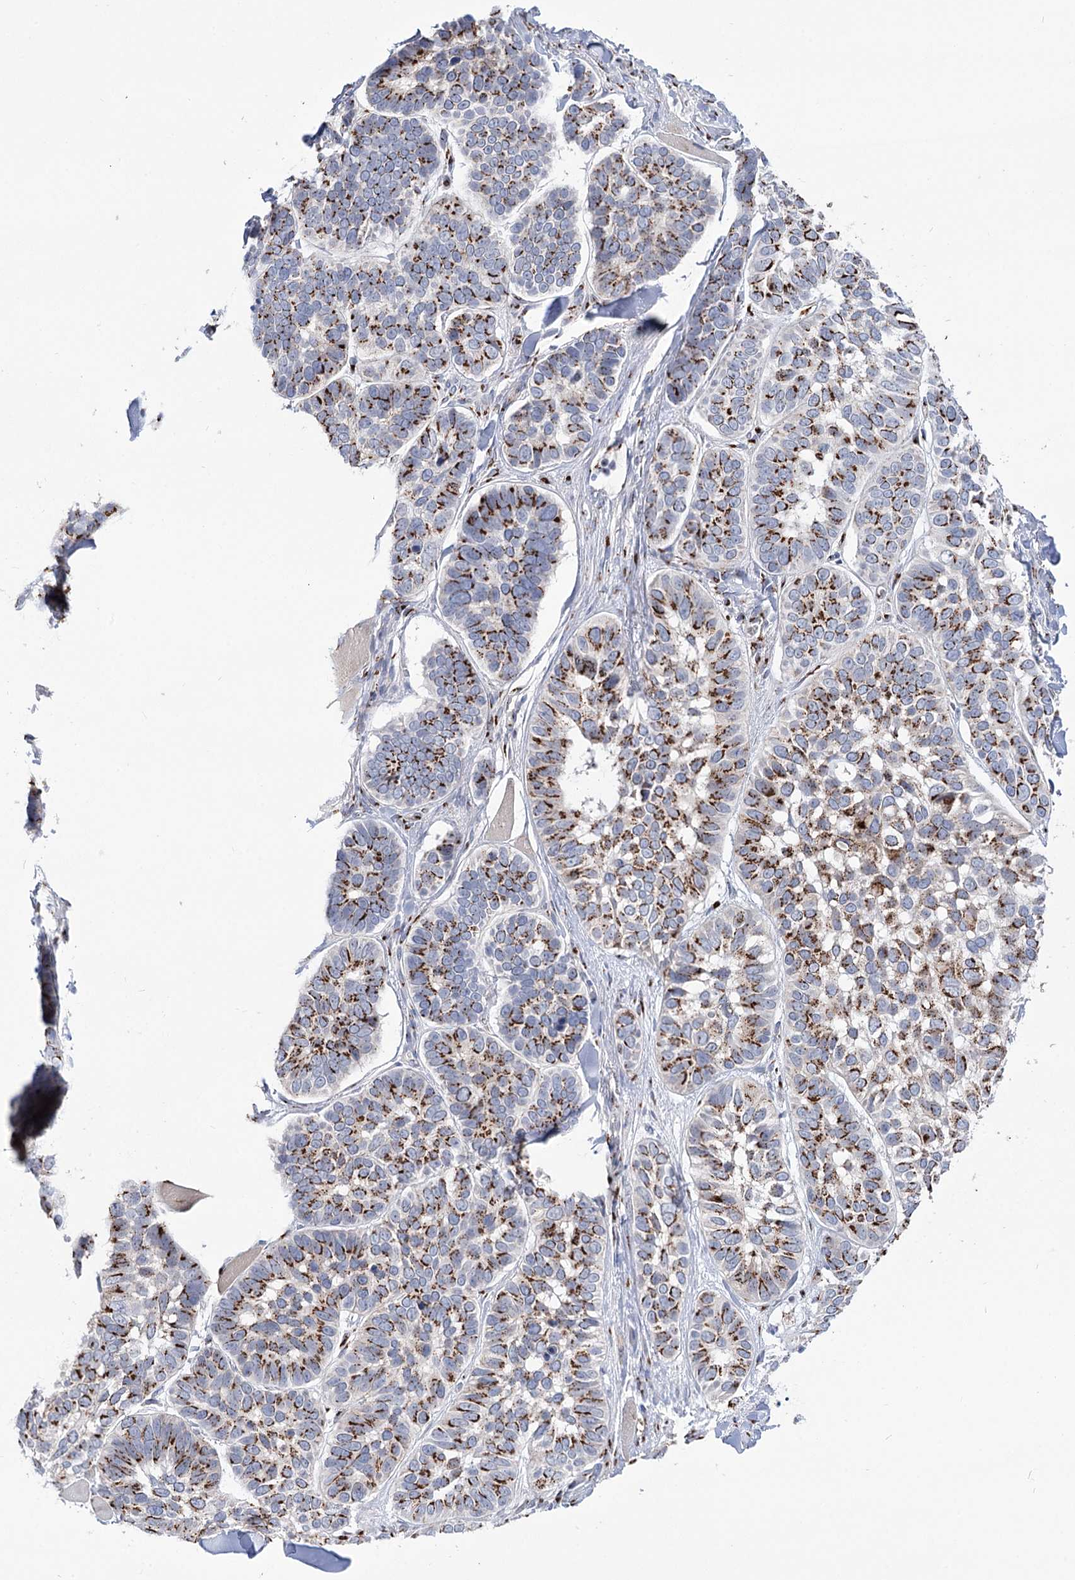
{"staining": {"intensity": "strong", "quantity": "25%-75%", "location": "cytoplasmic/membranous"}, "tissue": "skin cancer", "cell_type": "Tumor cells", "image_type": "cancer", "snomed": [{"axis": "morphology", "description": "Basal cell carcinoma"}, {"axis": "topography", "description": "Skin"}], "caption": "Immunohistochemical staining of human skin cancer (basal cell carcinoma) reveals high levels of strong cytoplasmic/membranous expression in about 25%-75% of tumor cells.", "gene": "TMEM165", "patient": {"sex": "male", "age": 62}}